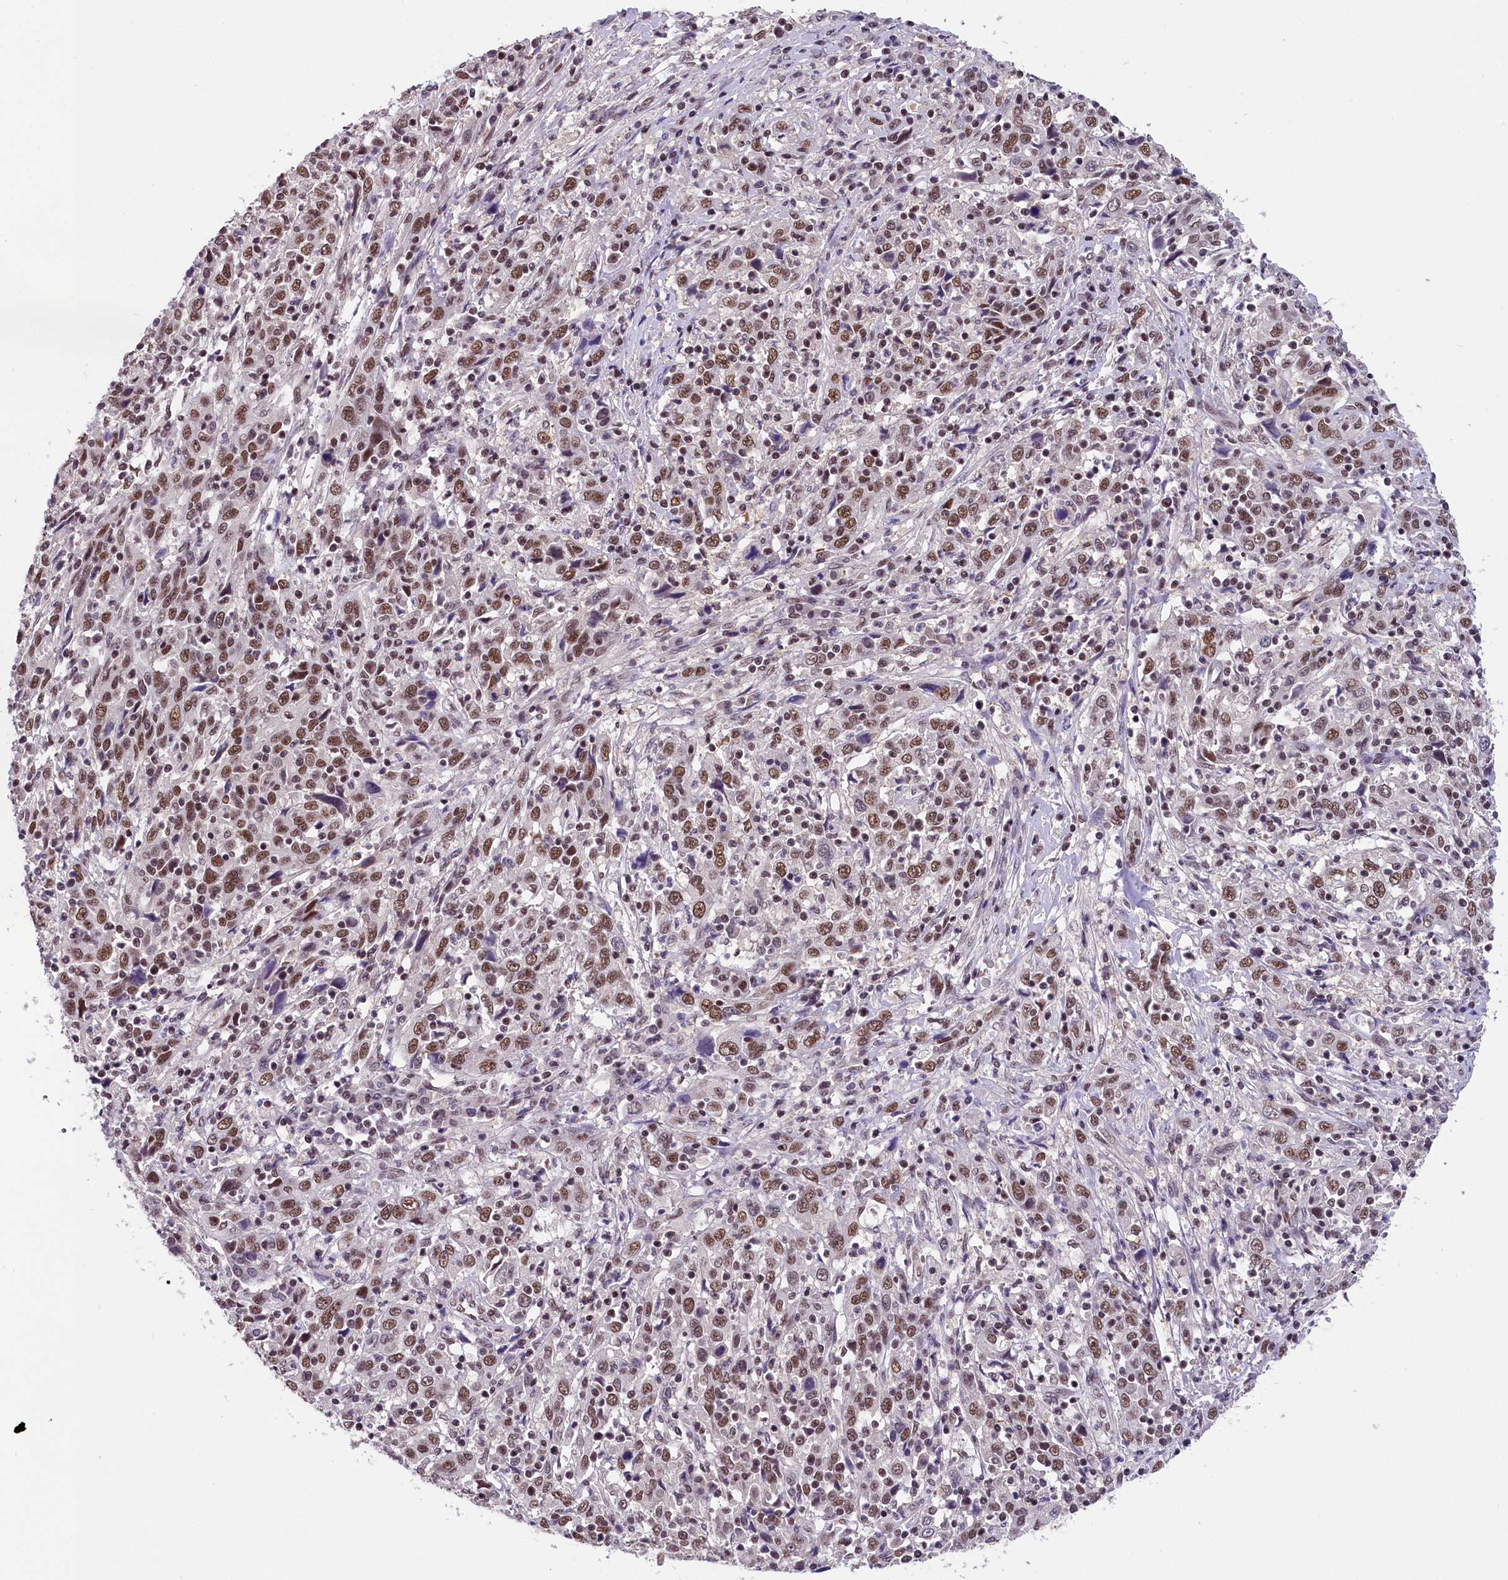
{"staining": {"intensity": "moderate", "quantity": ">75%", "location": "nuclear"}, "tissue": "cervical cancer", "cell_type": "Tumor cells", "image_type": "cancer", "snomed": [{"axis": "morphology", "description": "Squamous cell carcinoma, NOS"}, {"axis": "topography", "description": "Cervix"}], "caption": "IHC photomicrograph of neoplastic tissue: cervical cancer stained using immunohistochemistry (IHC) shows medium levels of moderate protein expression localized specifically in the nuclear of tumor cells, appearing as a nuclear brown color.", "gene": "ZC3H4", "patient": {"sex": "female", "age": 46}}